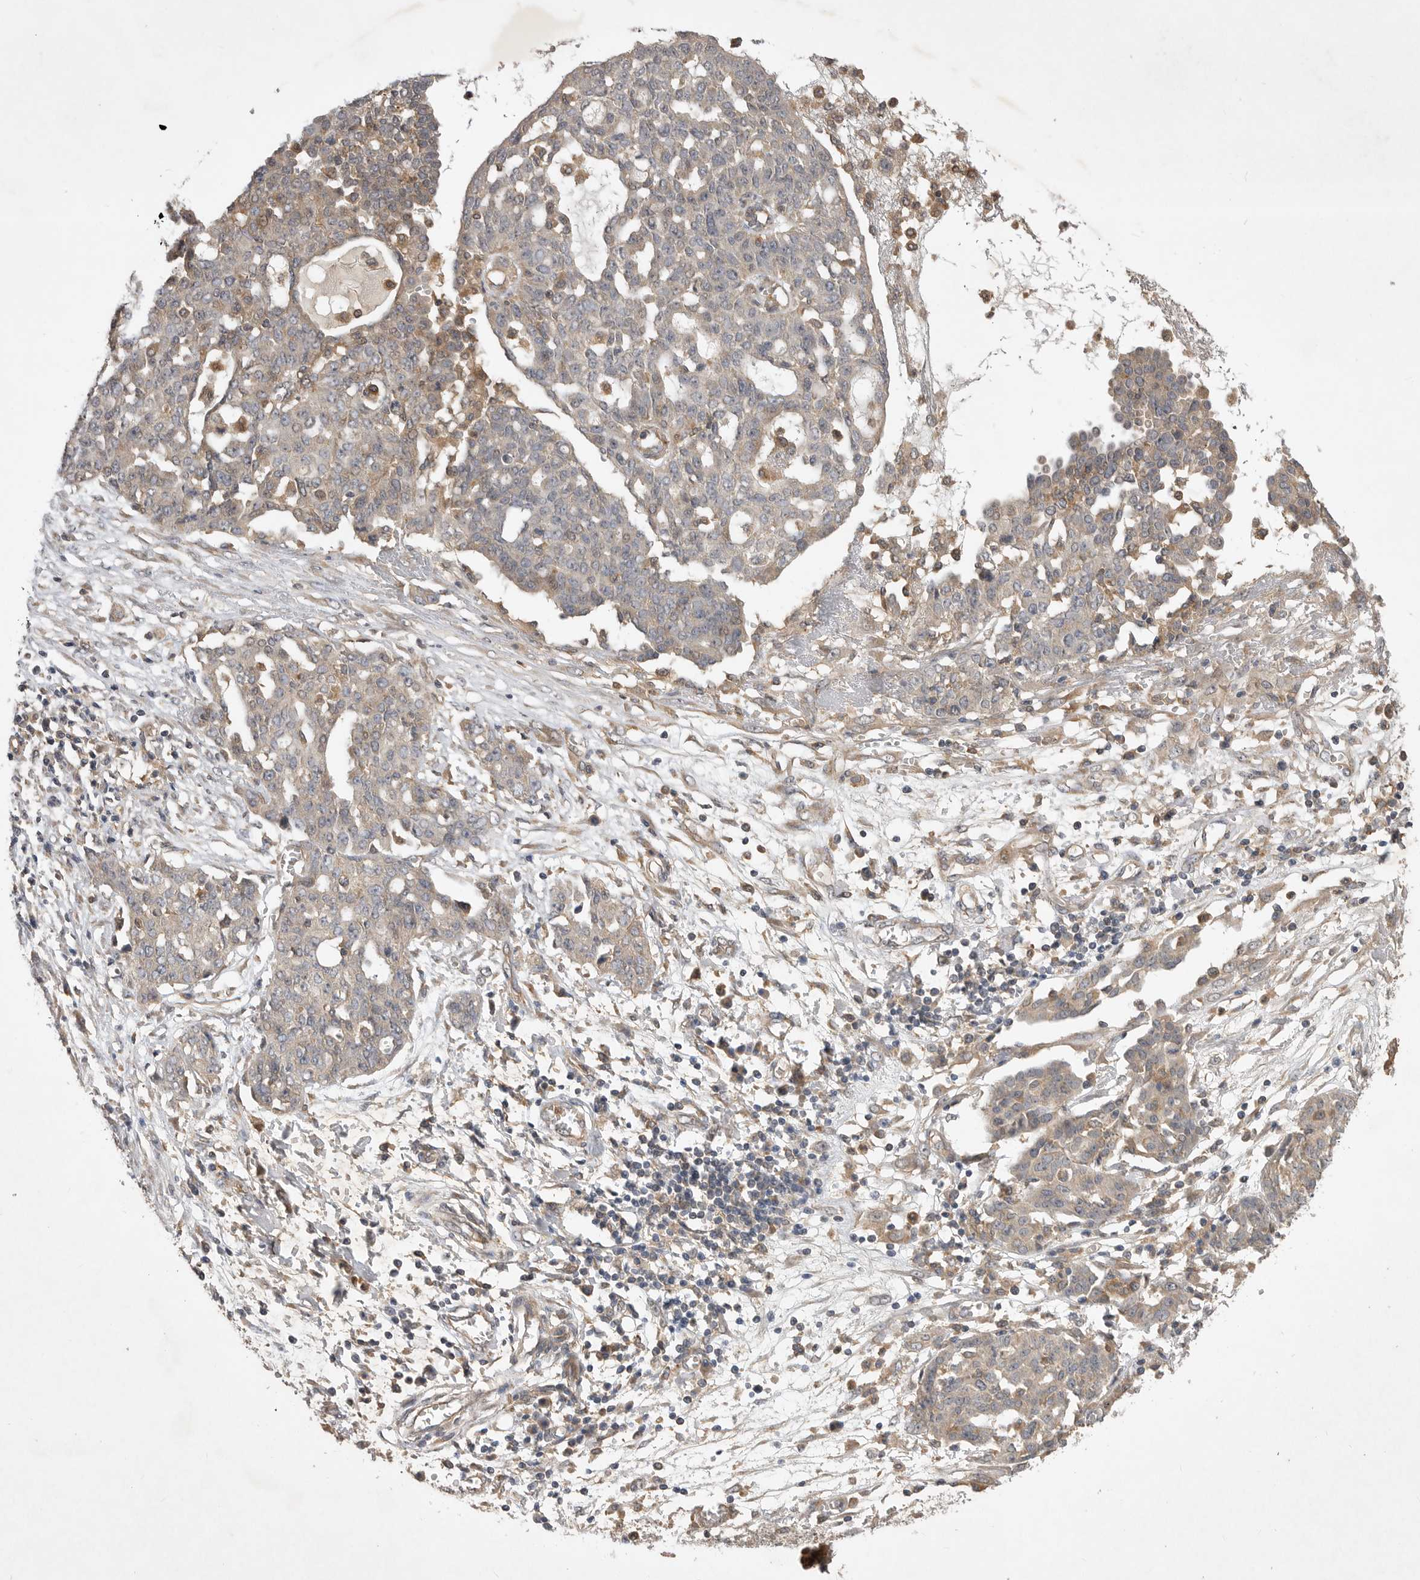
{"staining": {"intensity": "weak", "quantity": "25%-75%", "location": "cytoplasmic/membranous"}, "tissue": "ovarian cancer", "cell_type": "Tumor cells", "image_type": "cancer", "snomed": [{"axis": "morphology", "description": "Cystadenocarcinoma, serous, NOS"}, {"axis": "topography", "description": "Soft tissue"}, {"axis": "topography", "description": "Ovary"}], "caption": "Ovarian cancer (serous cystadenocarcinoma) was stained to show a protein in brown. There is low levels of weak cytoplasmic/membranous positivity in about 25%-75% of tumor cells.", "gene": "ZNF232", "patient": {"sex": "female", "age": 57}}